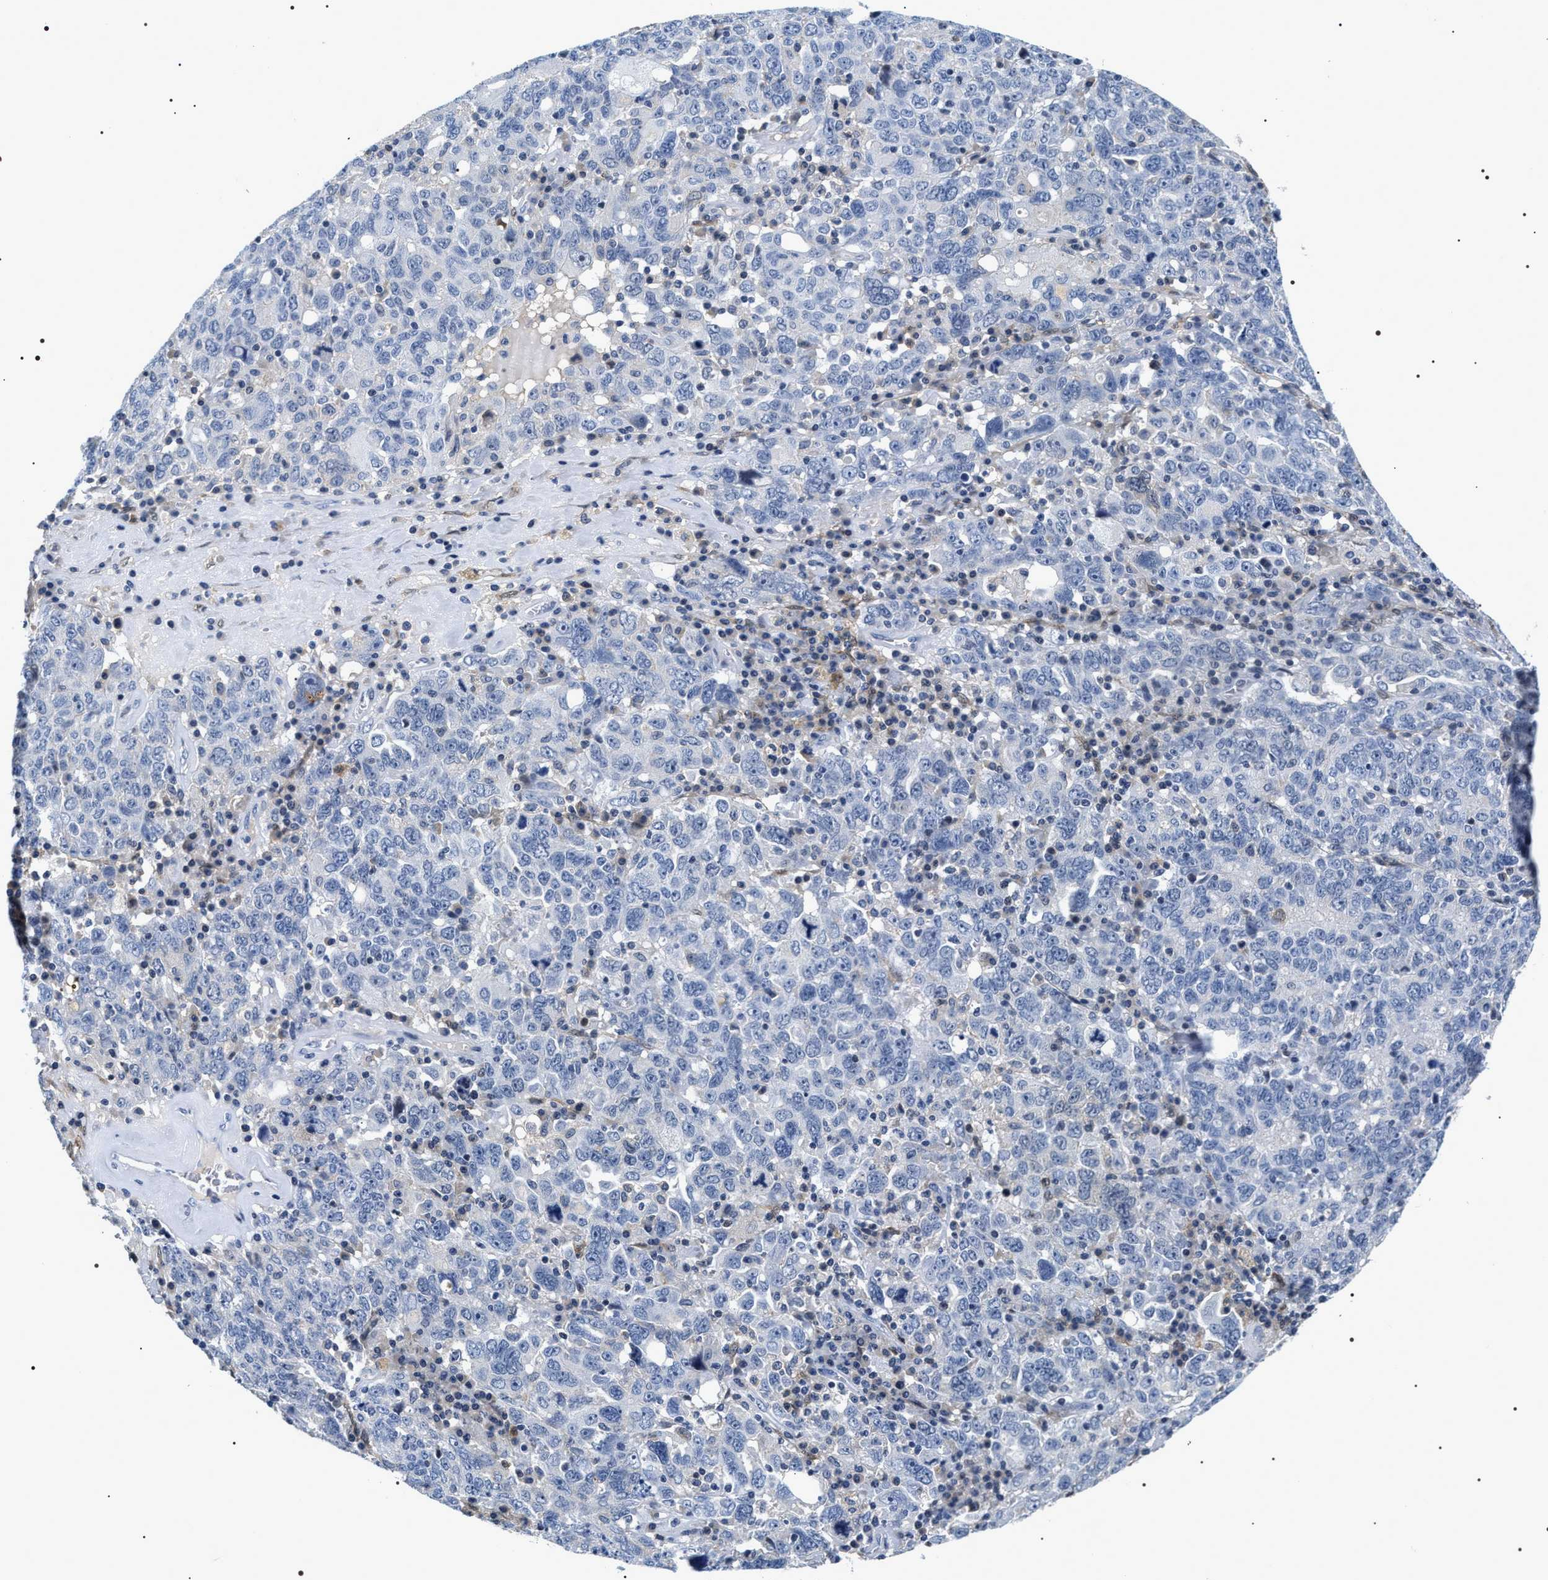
{"staining": {"intensity": "negative", "quantity": "none", "location": "none"}, "tissue": "ovarian cancer", "cell_type": "Tumor cells", "image_type": "cancer", "snomed": [{"axis": "morphology", "description": "Carcinoma, endometroid"}, {"axis": "topography", "description": "Ovary"}], "caption": "The immunohistochemistry photomicrograph has no significant positivity in tumor cells of ovarian cancer (endometroid carcinoma) tissue. (DAB immunohistochemistry visualized using brightfield microscopy, high magnification).", "gene": "BAG2", "patient": {"sex": "female", "age": 62}}